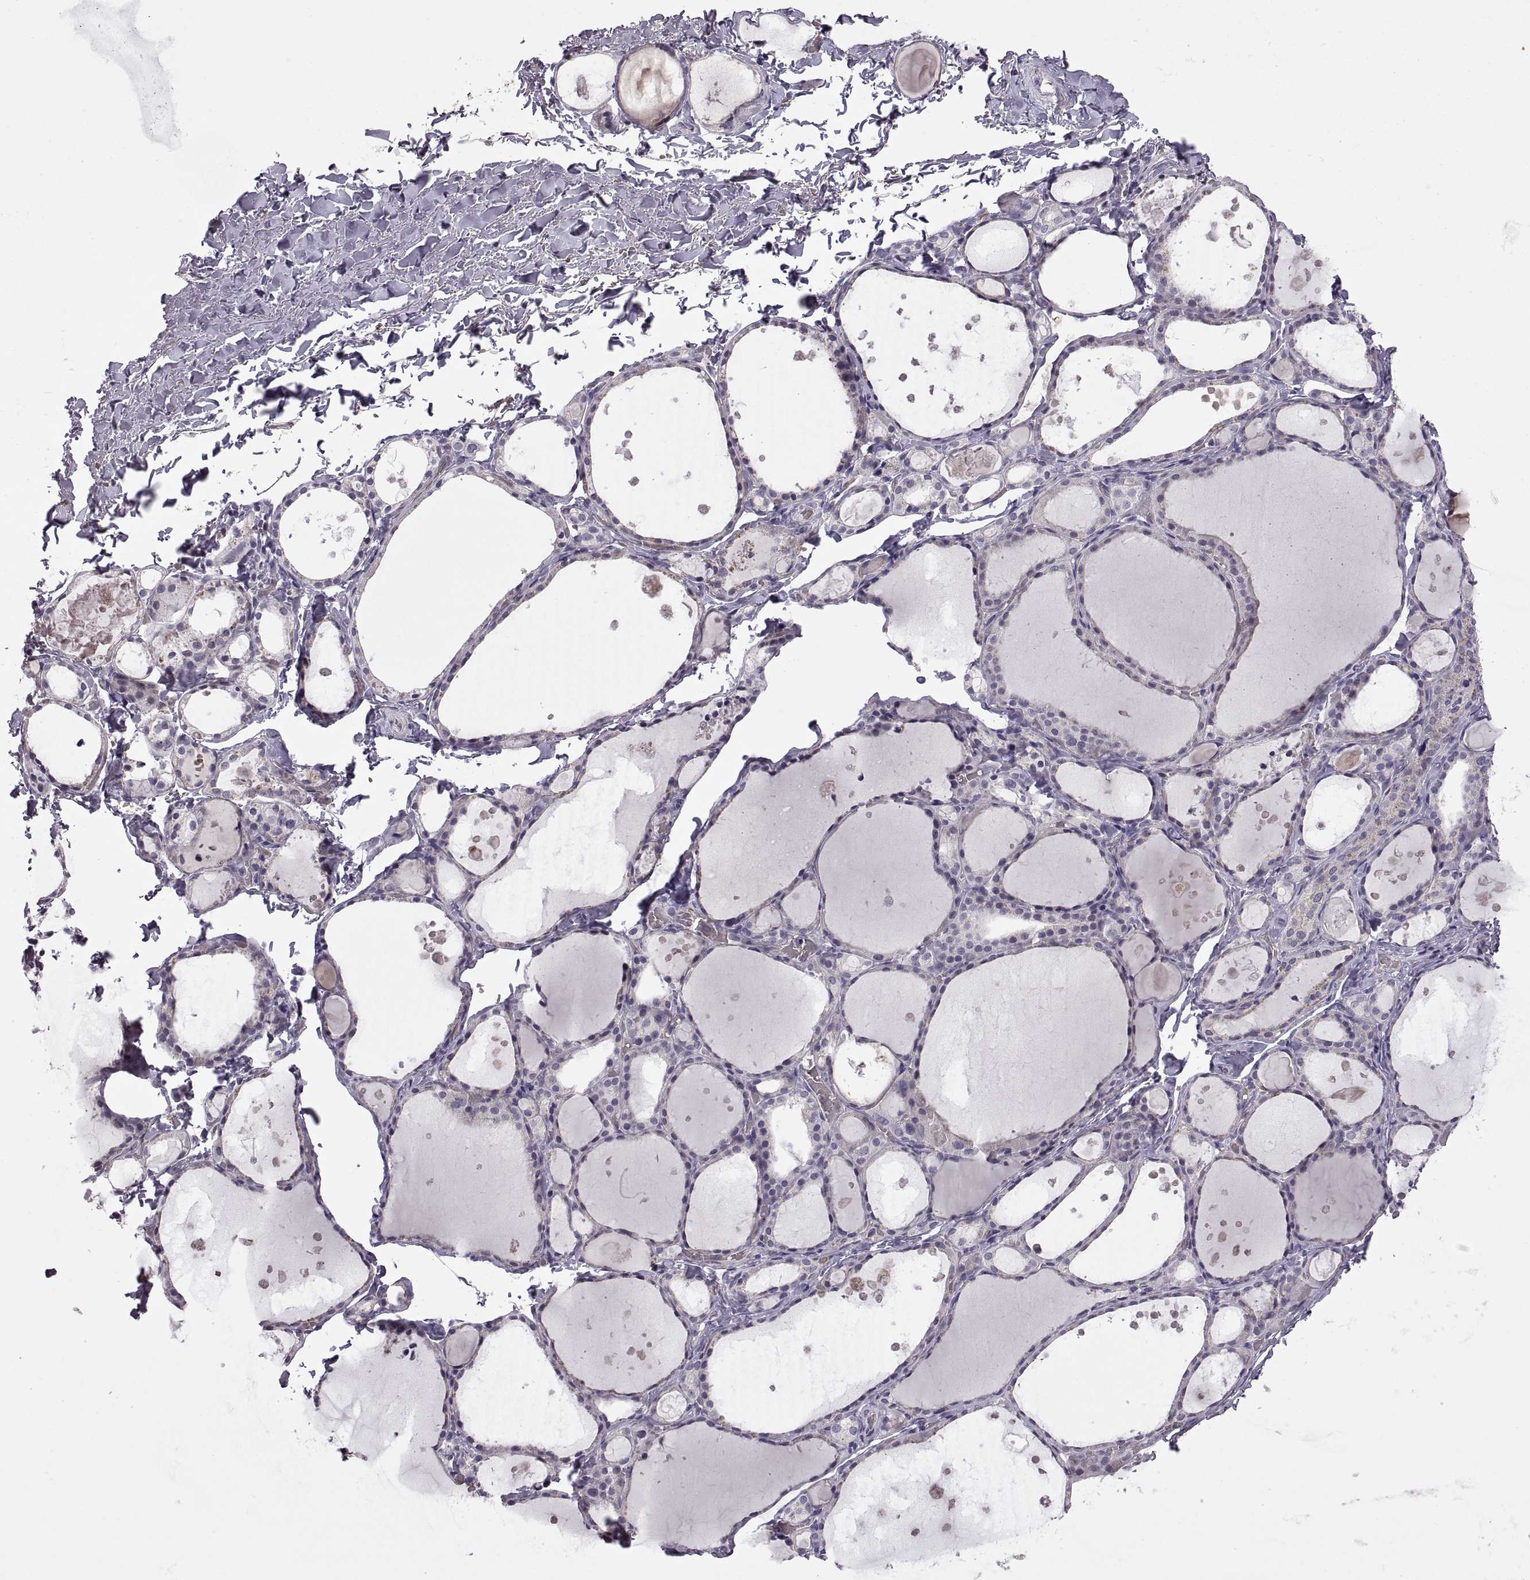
{"staining": {"intensity": "negative", "quantity": "none", "location": "none"}, "tissue": "thyroid gland", "cell_type": "Glandular cells", "image_type": "normal", "snomed": [{"axis": "morphology", "description": "Normal tissue, NOS"}, {"axis": "topography", "description": "Thyroid gland"}], "caption": "A high-resolution image shows immunohistochemistry staining of unremarkable thyroid gland, which reveals no significant staining in glandular cells. (Immunohistochemistry, brightfield microscopy, high magnification).", "gene": "MEIOC", "patient": {"sex": "male", "age": 68}}